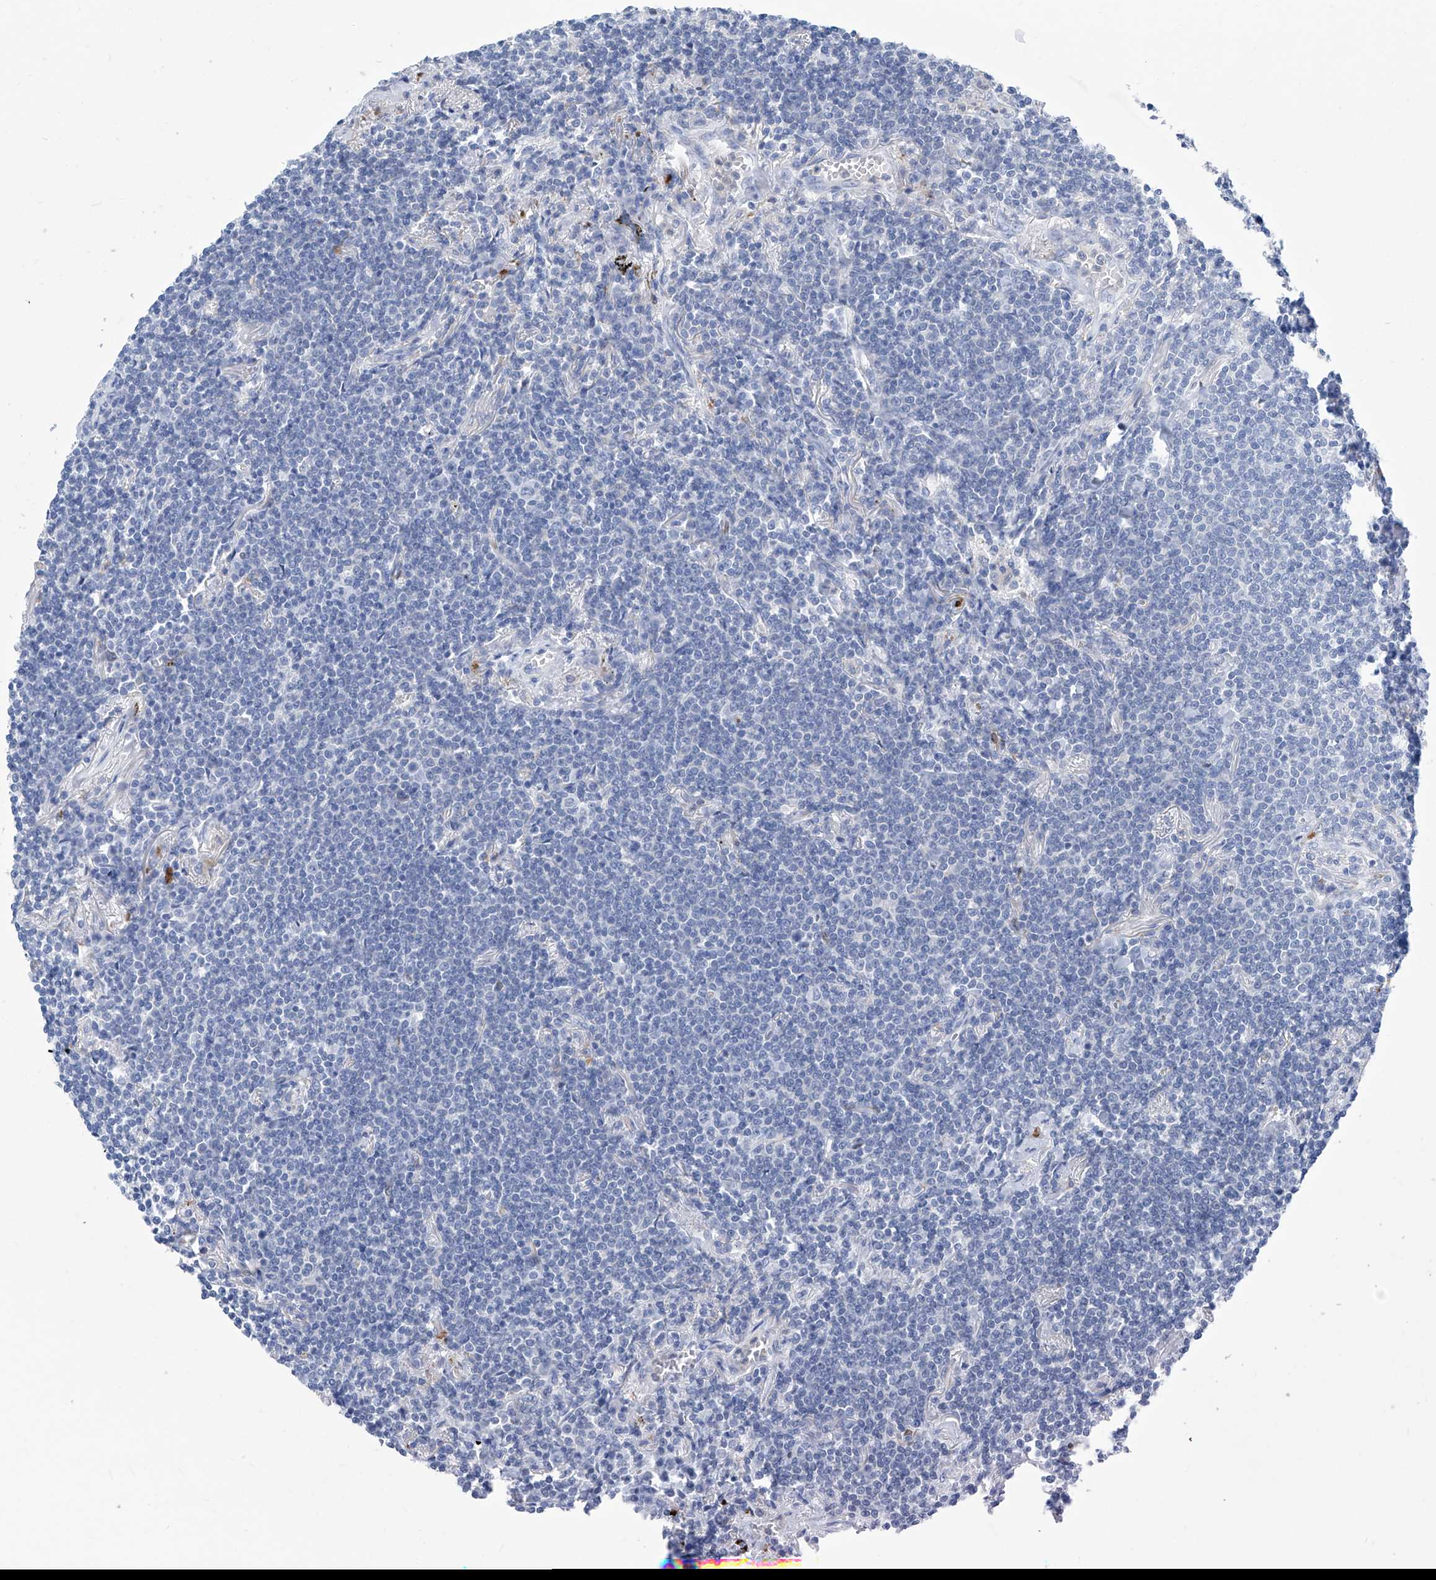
{"staining": {"intensity": "negative", "quantity": "none", "location": "none"}, "tissue": "lymphoma", "cell_type": "Tumor cells", "image_type": "cancer", "snomed": [{"axis": "morphology", "description": "Malignant lymphoma, non-Hodgkin's type, Low grade"}, {"axis": "topography", "description": "Lung"}], "caption": "The micrograph exhibits no staining of tumor cells in low-grade malignant lymphoma, non-Hodgkin's type.", "gene": "IMPA2", "patient": {"sex": "female", "age": 71}}